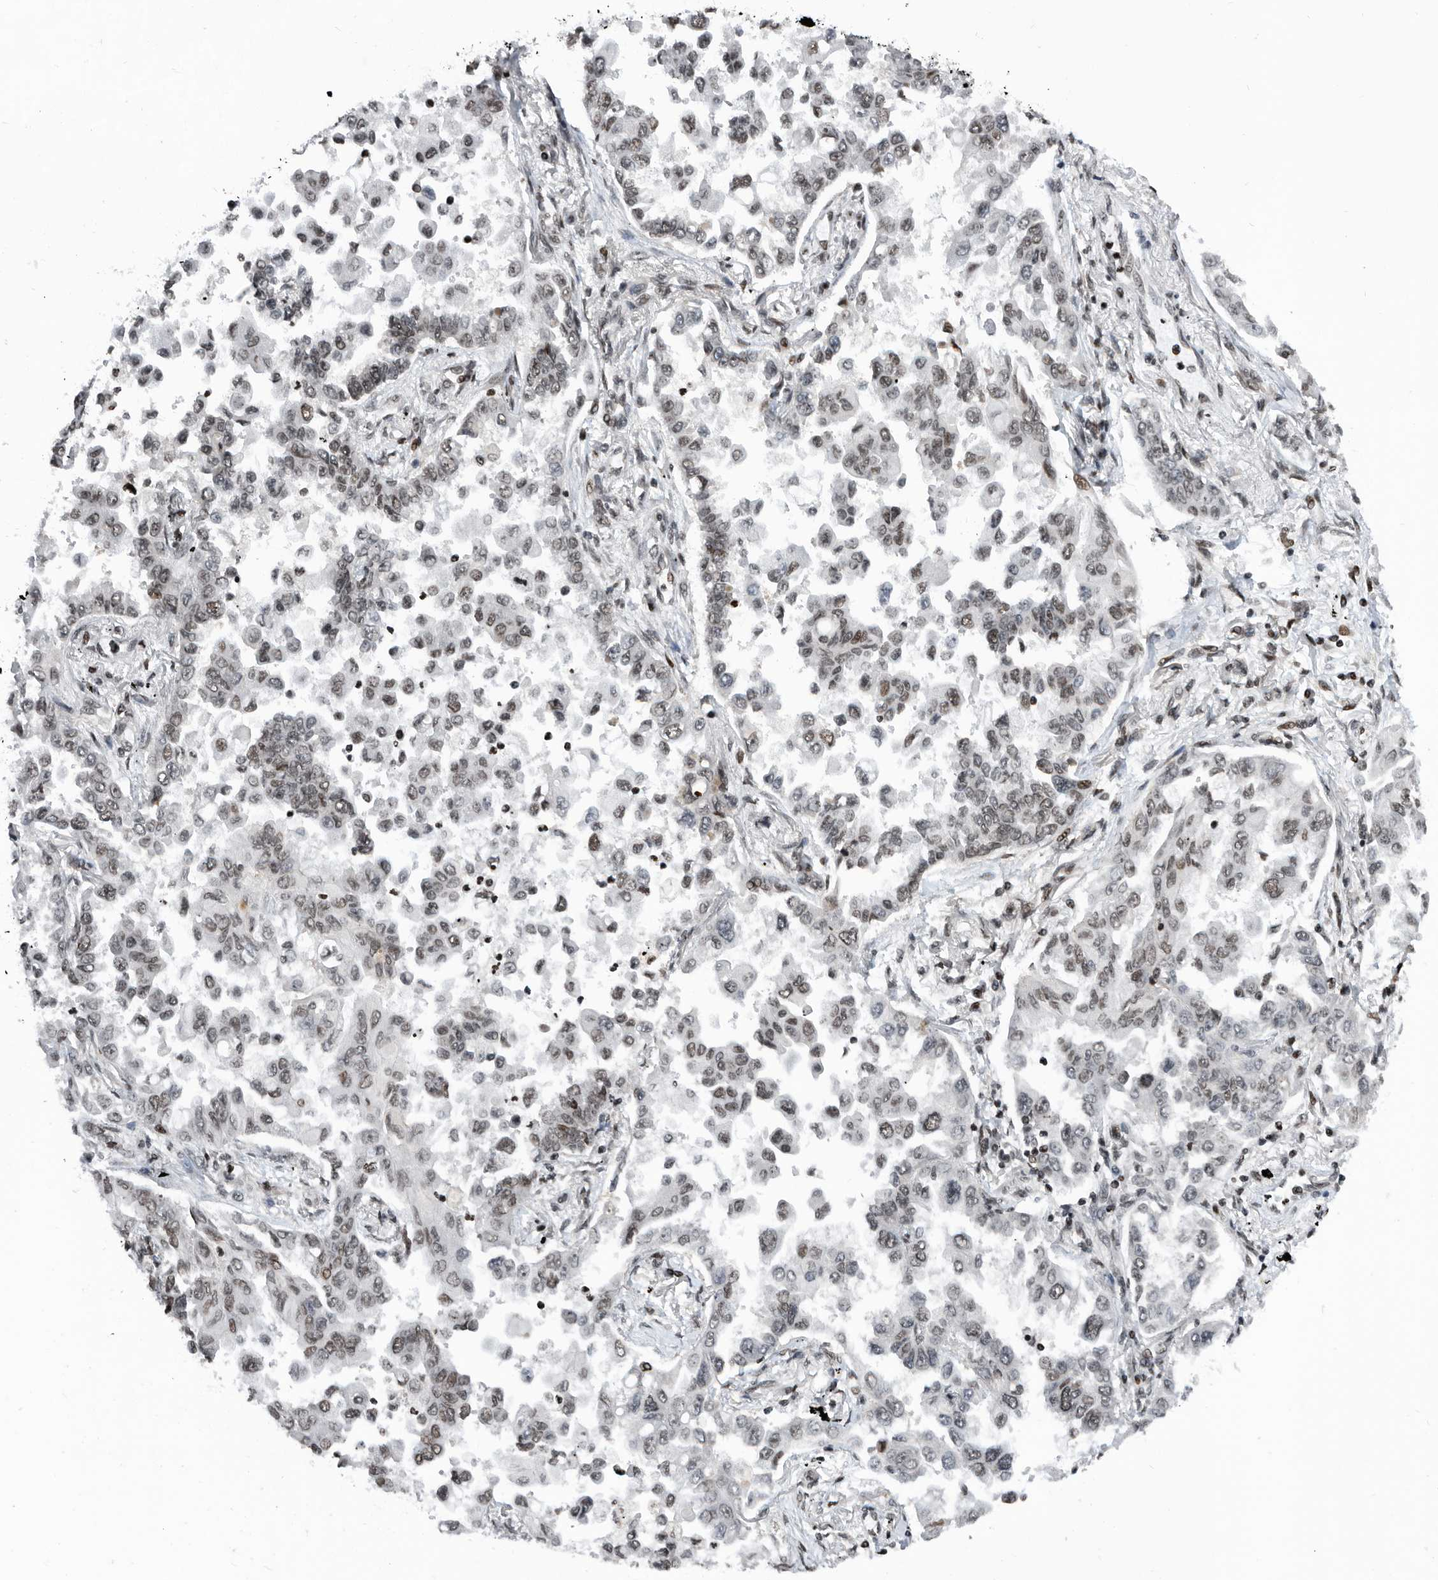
{"staining": {"intensity": "weak", "quantity": "<25%", "location": "nuclear"}, "tissue": "lung cancer", "cell_type": "Tumor cells", "image_type": "cancer", "snomed": [{"axis": "morphology", "description": "Adenocarcinoma, NOS"}, {"axis": "topography", "description": "Lung"}], "caption": "Tumor cells are negative for protein expression in human adenocarcinoma (lung).", "gene": "SNRNP48", "patient": {"sex": "female", "age": 67}}